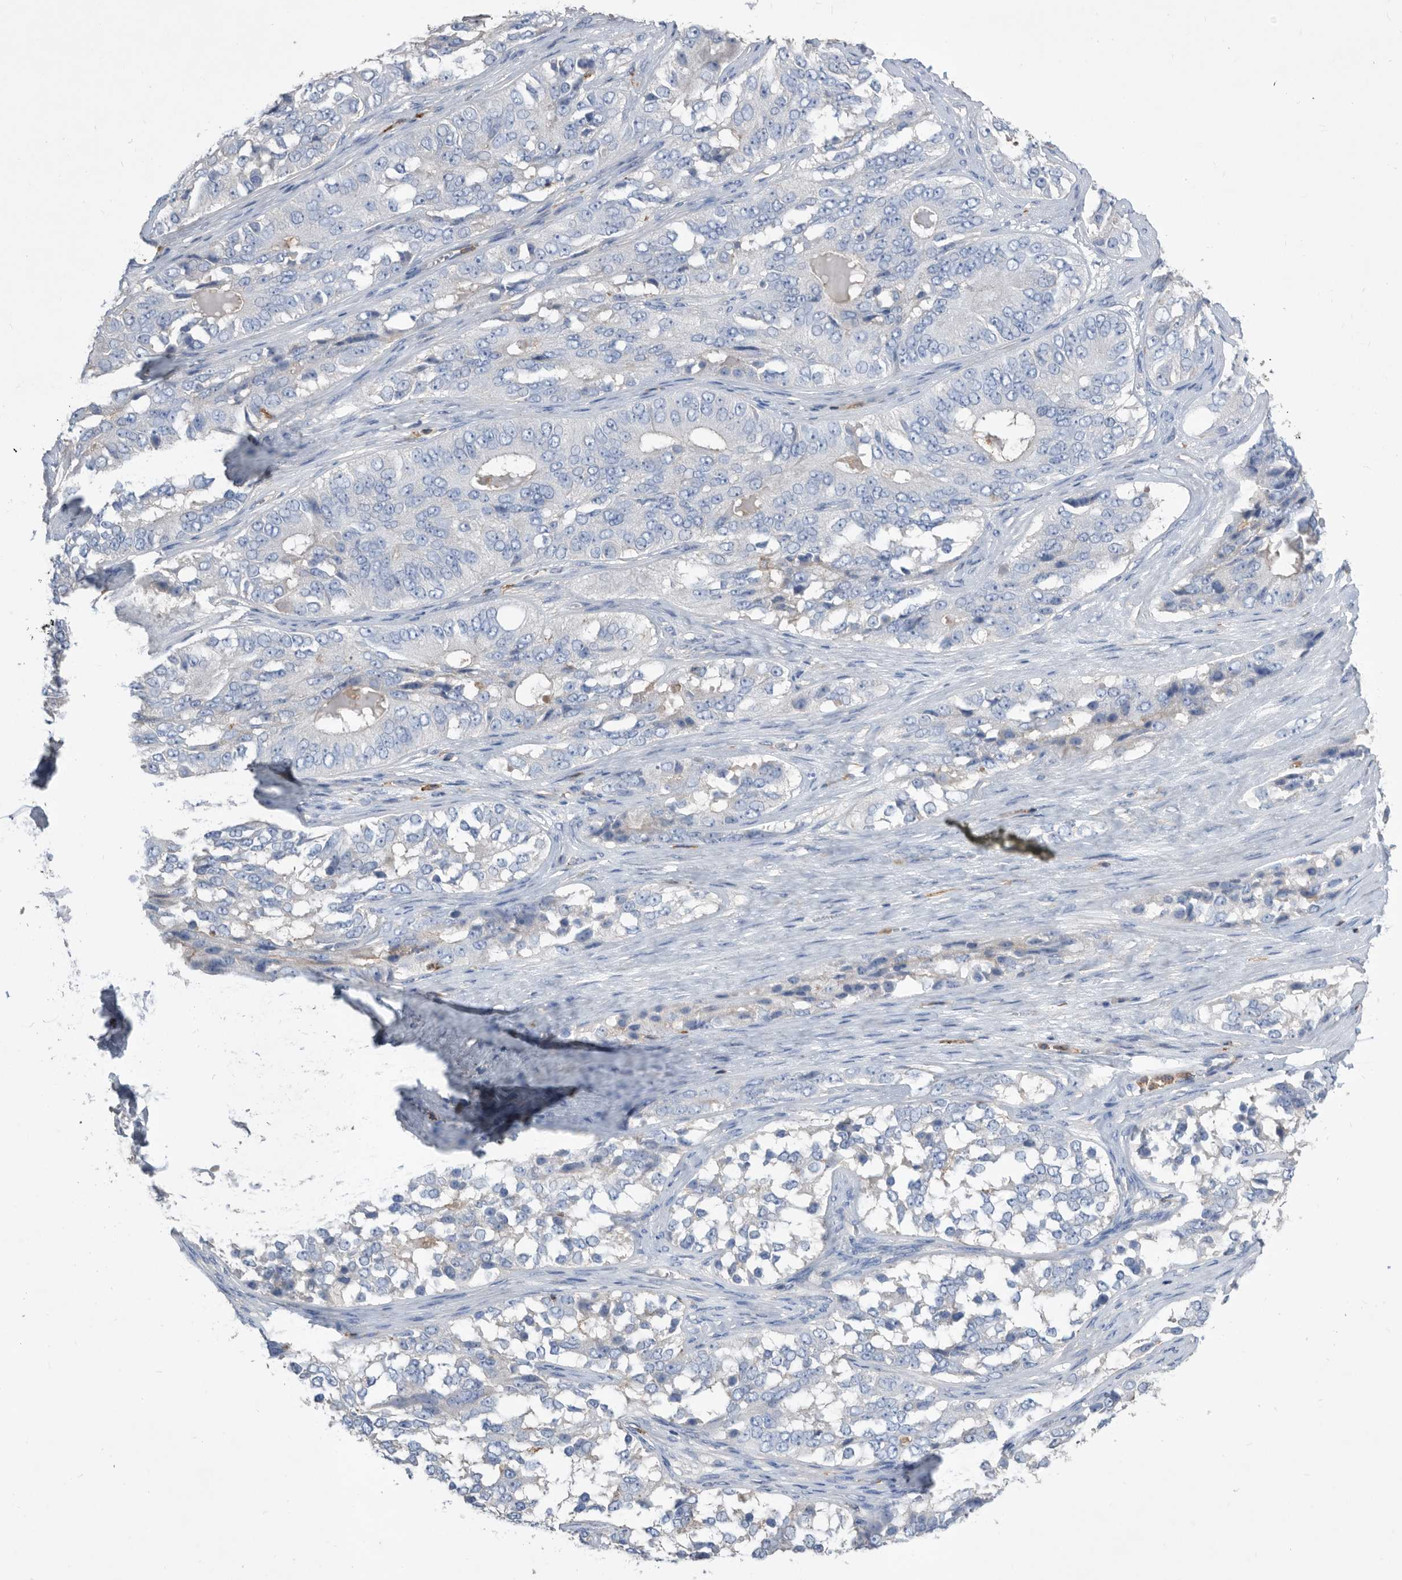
{"staining": {"intensity": "negative", "quantity": "none", "location": "none"}, "tissue": "ovarian cancer", "cell_type": "Tumor cells", "image_type": "cancer", "snomed": [{"axis": "morphology", "description": "Carcinoma, endometroid"}, {"axis": "topography", "description": "Ovary"}], "caption": "High power microscopy image of an immunohistochemistry (IHC) histopathology image of ovarian cancer, revealing no significant staining in tumor cells.", "gene": "MS4A4A", "patient": {"sex": "female", "age": 51}}